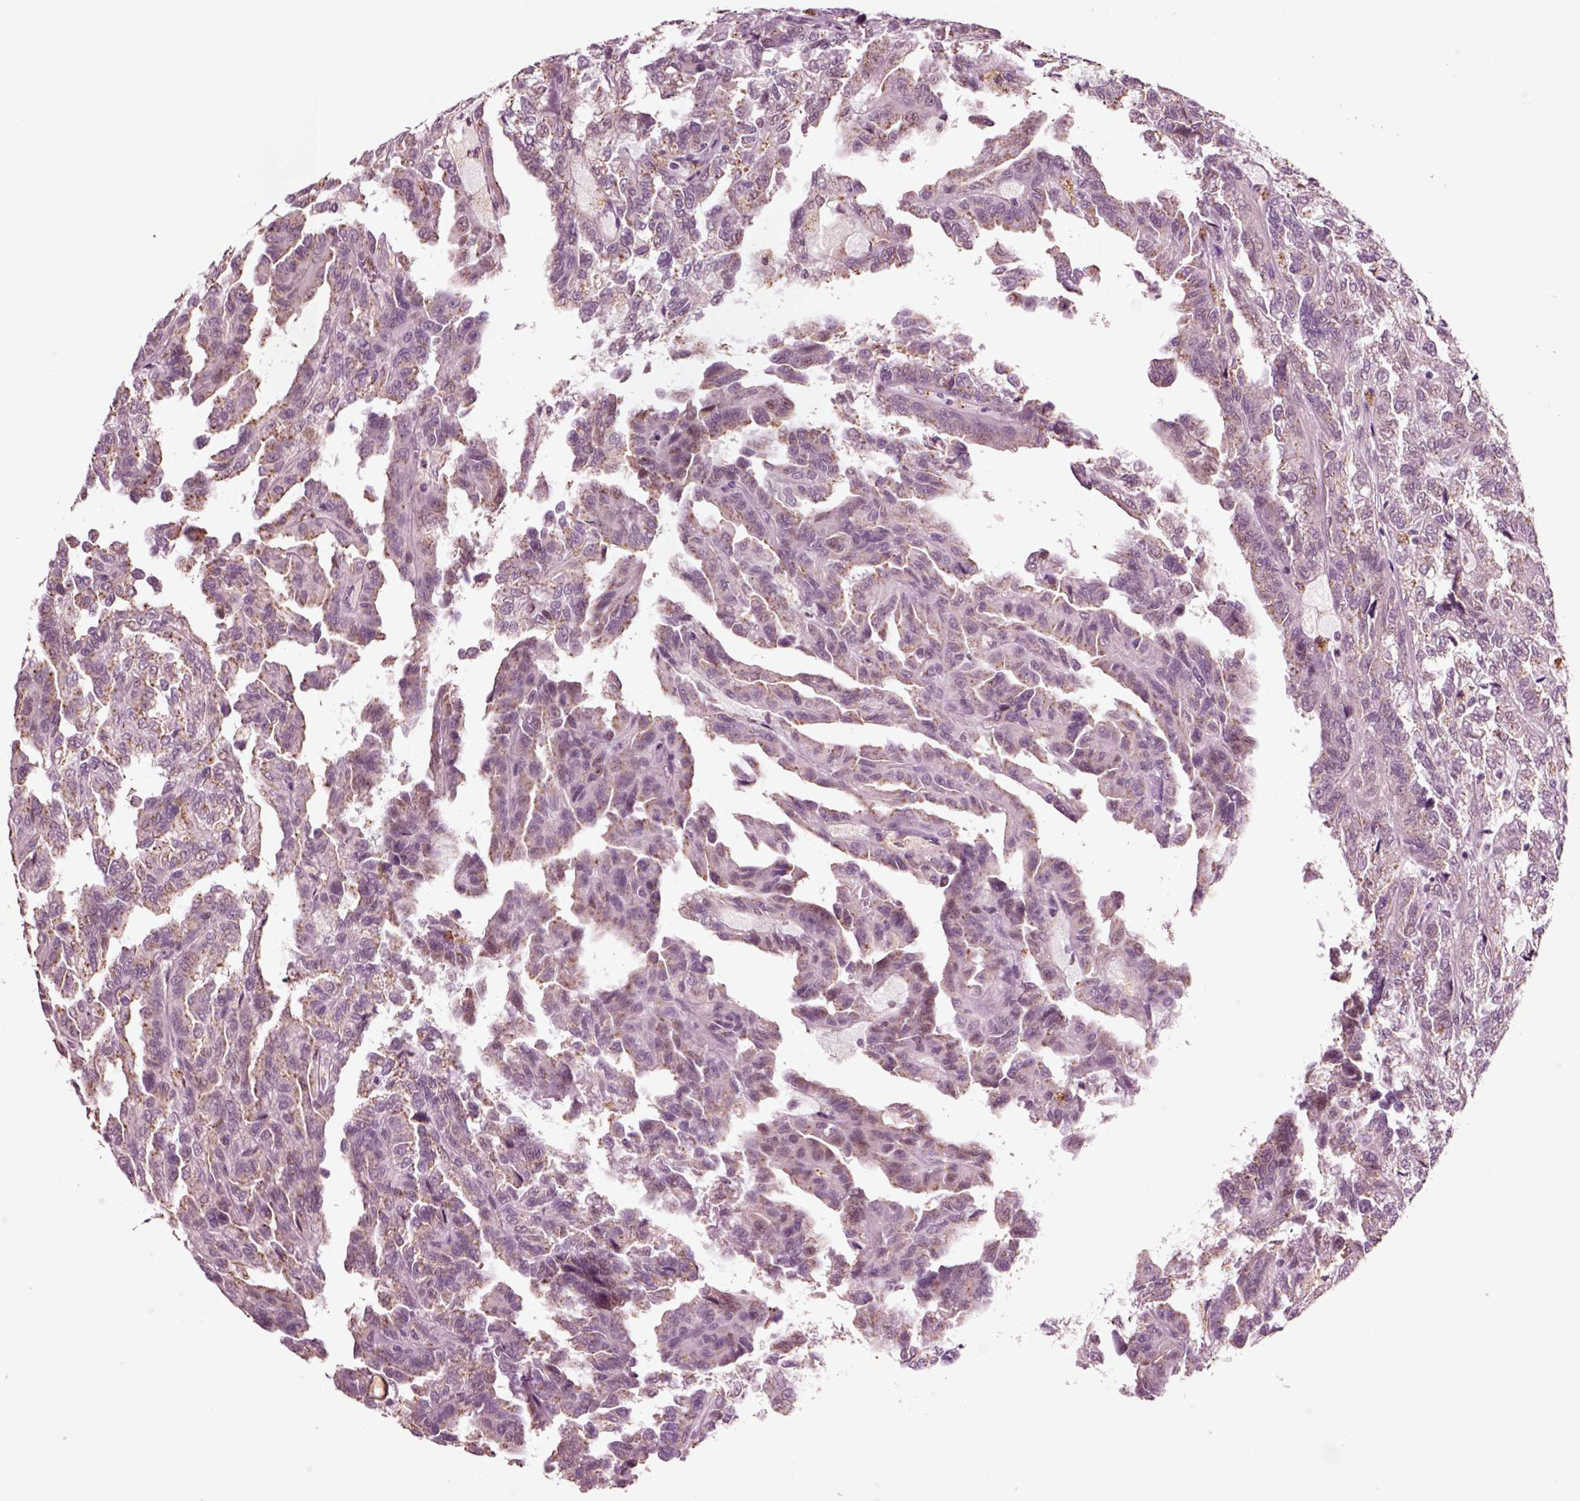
{"staining": {"intensity": "moderate", "quantity": "<25%", "location": "cytoplasmic/membranous"}, "tissue": "renal cancer", "cell_type": "Tumor cells", "image_type": "cancer", "snomed": [{"axis": "morphology", "description": "Adenocarcinoma, NOS"}, {"axis": "topography", "description": "Kidney"}], "caption": "The micrograph reveals a brown stain indicating the presence of a protein in the cytoplasmic/membranous of tumor cells in renal cancer.", "gene": "CHGB", "patient": {"sex": "male", "age": 79}}